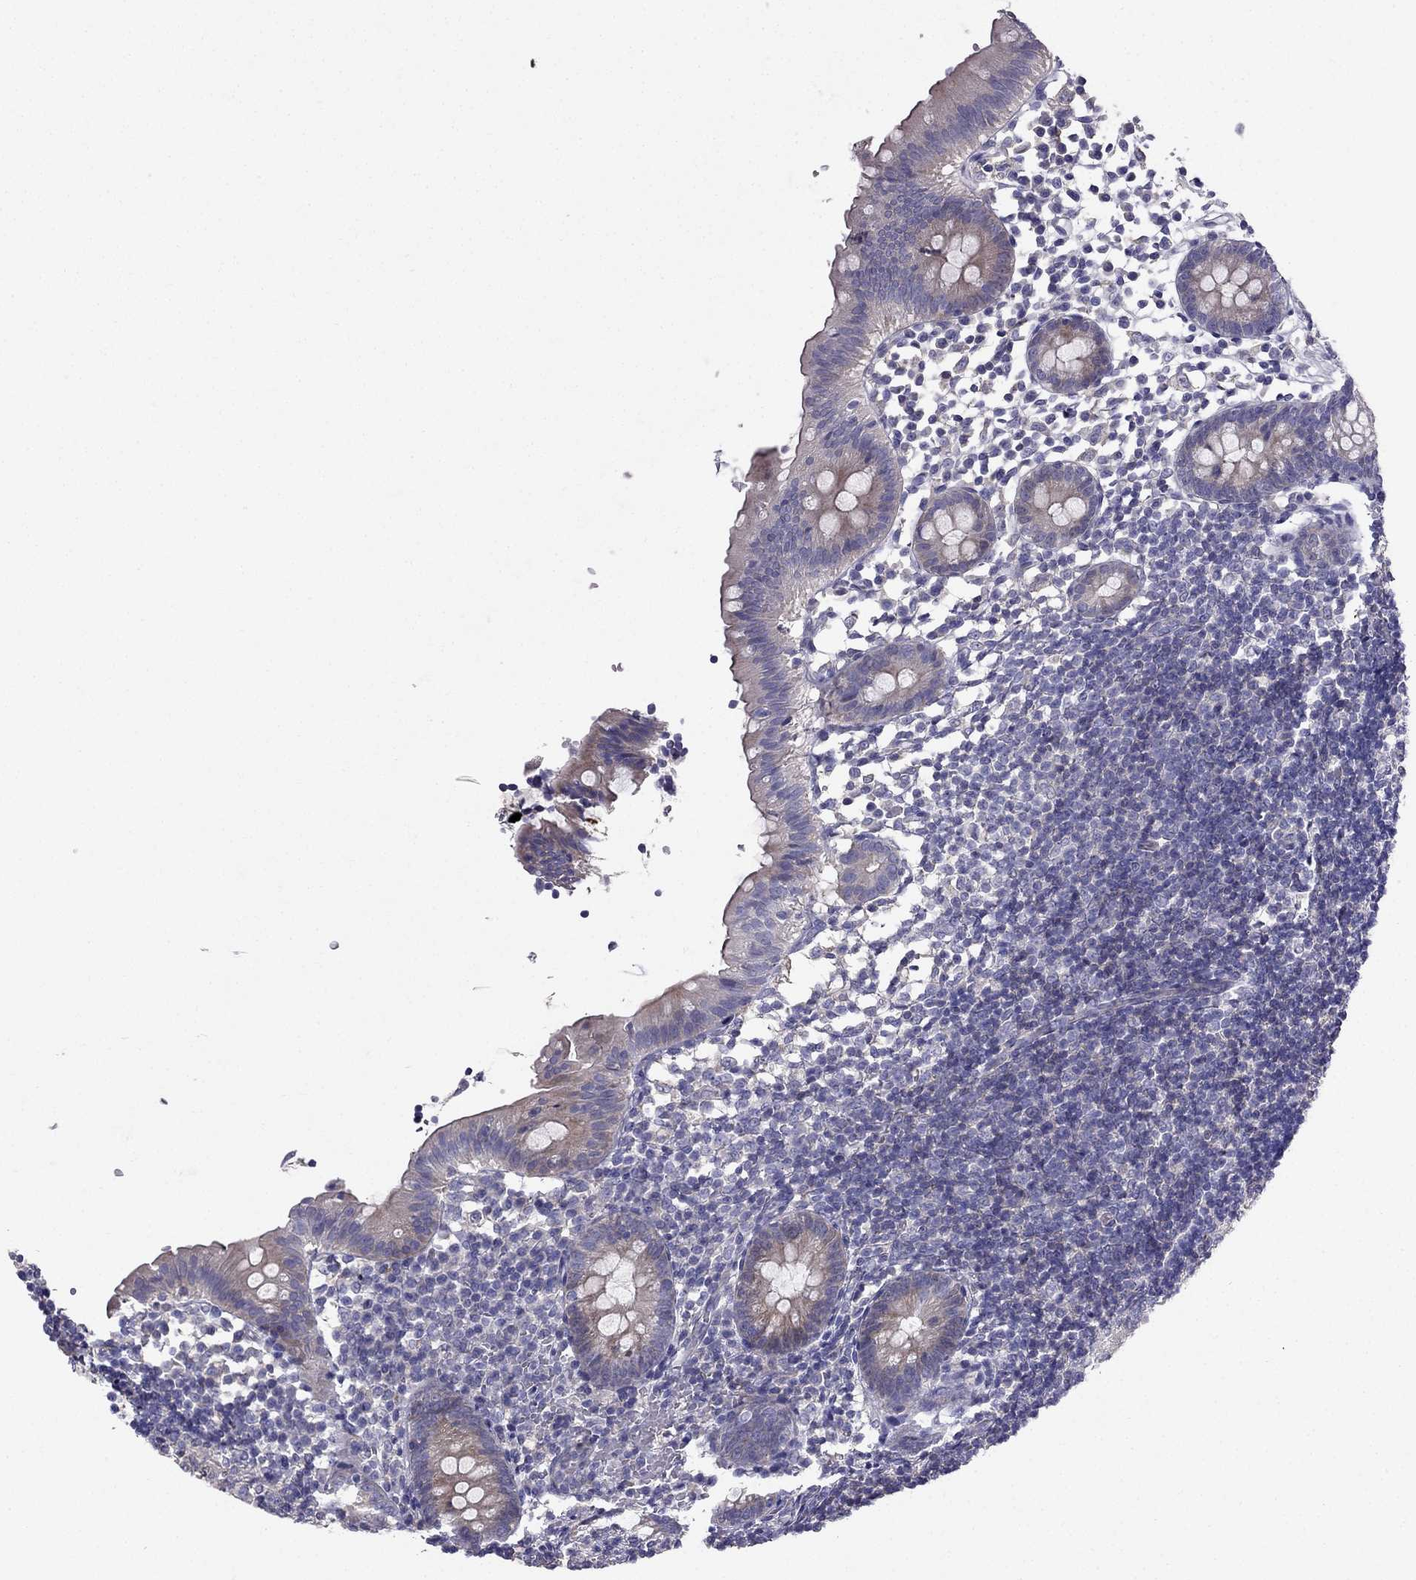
{"staining": {"intensity": "weak", "quantity": ">75%", "location": "cytoplasmic/membranous"}, "tissue": "appendix", "cell_type": "Glandular cells", "image_type": "normal", "snomed": [{"axis": "morphology", "description": "Normal tissue, NOS"}, {"axis": "topography", "description": "Appendix"}], "caption": "Immunohistochemical staining of unremarkable appendix demonstrates weak cytoplasmic/membranous protein positivity in about >75% of glandular cells.", "gene": "AS3MT", "patient": {"sex": "female", "age": 40}}